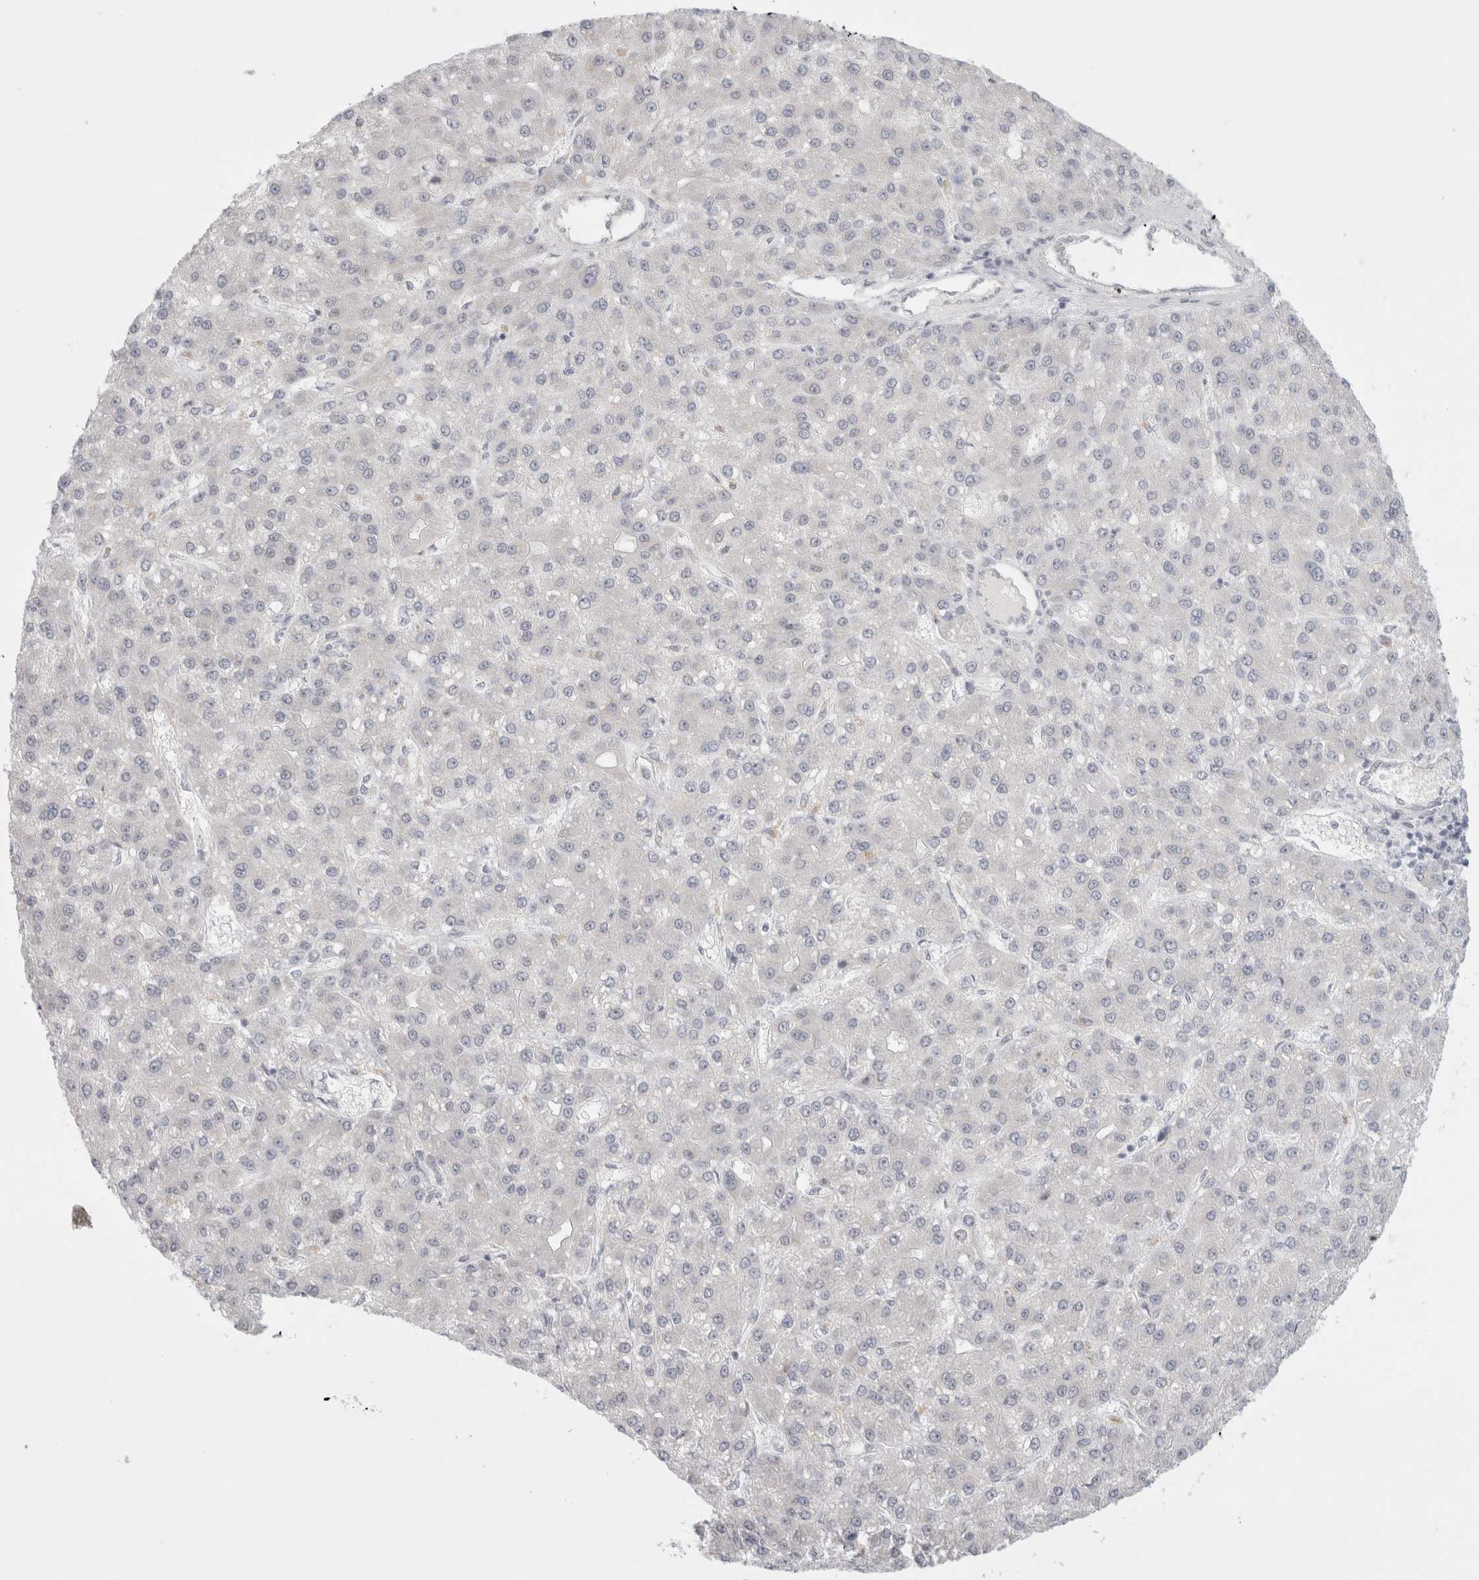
{"staining": {"intensity": "negative", "quantity": "none", "location": "none"}, "tissue": "liver cancer", "cell_type": "Tumor cells", "image_type": "cancer", "snomed": [{"axis": "morphology", "description": "Carcinoma, Hepatocellular, NOS"}, {"axis": "topography", "description": "Liver"}], "caption": "Histopathology image shows no protein positivity in tumor cells of liver cancer (hepatocellular carcinoma) tissue.", "gene": "TRMT12", "patient": {"sex": "male", "age": 67}}